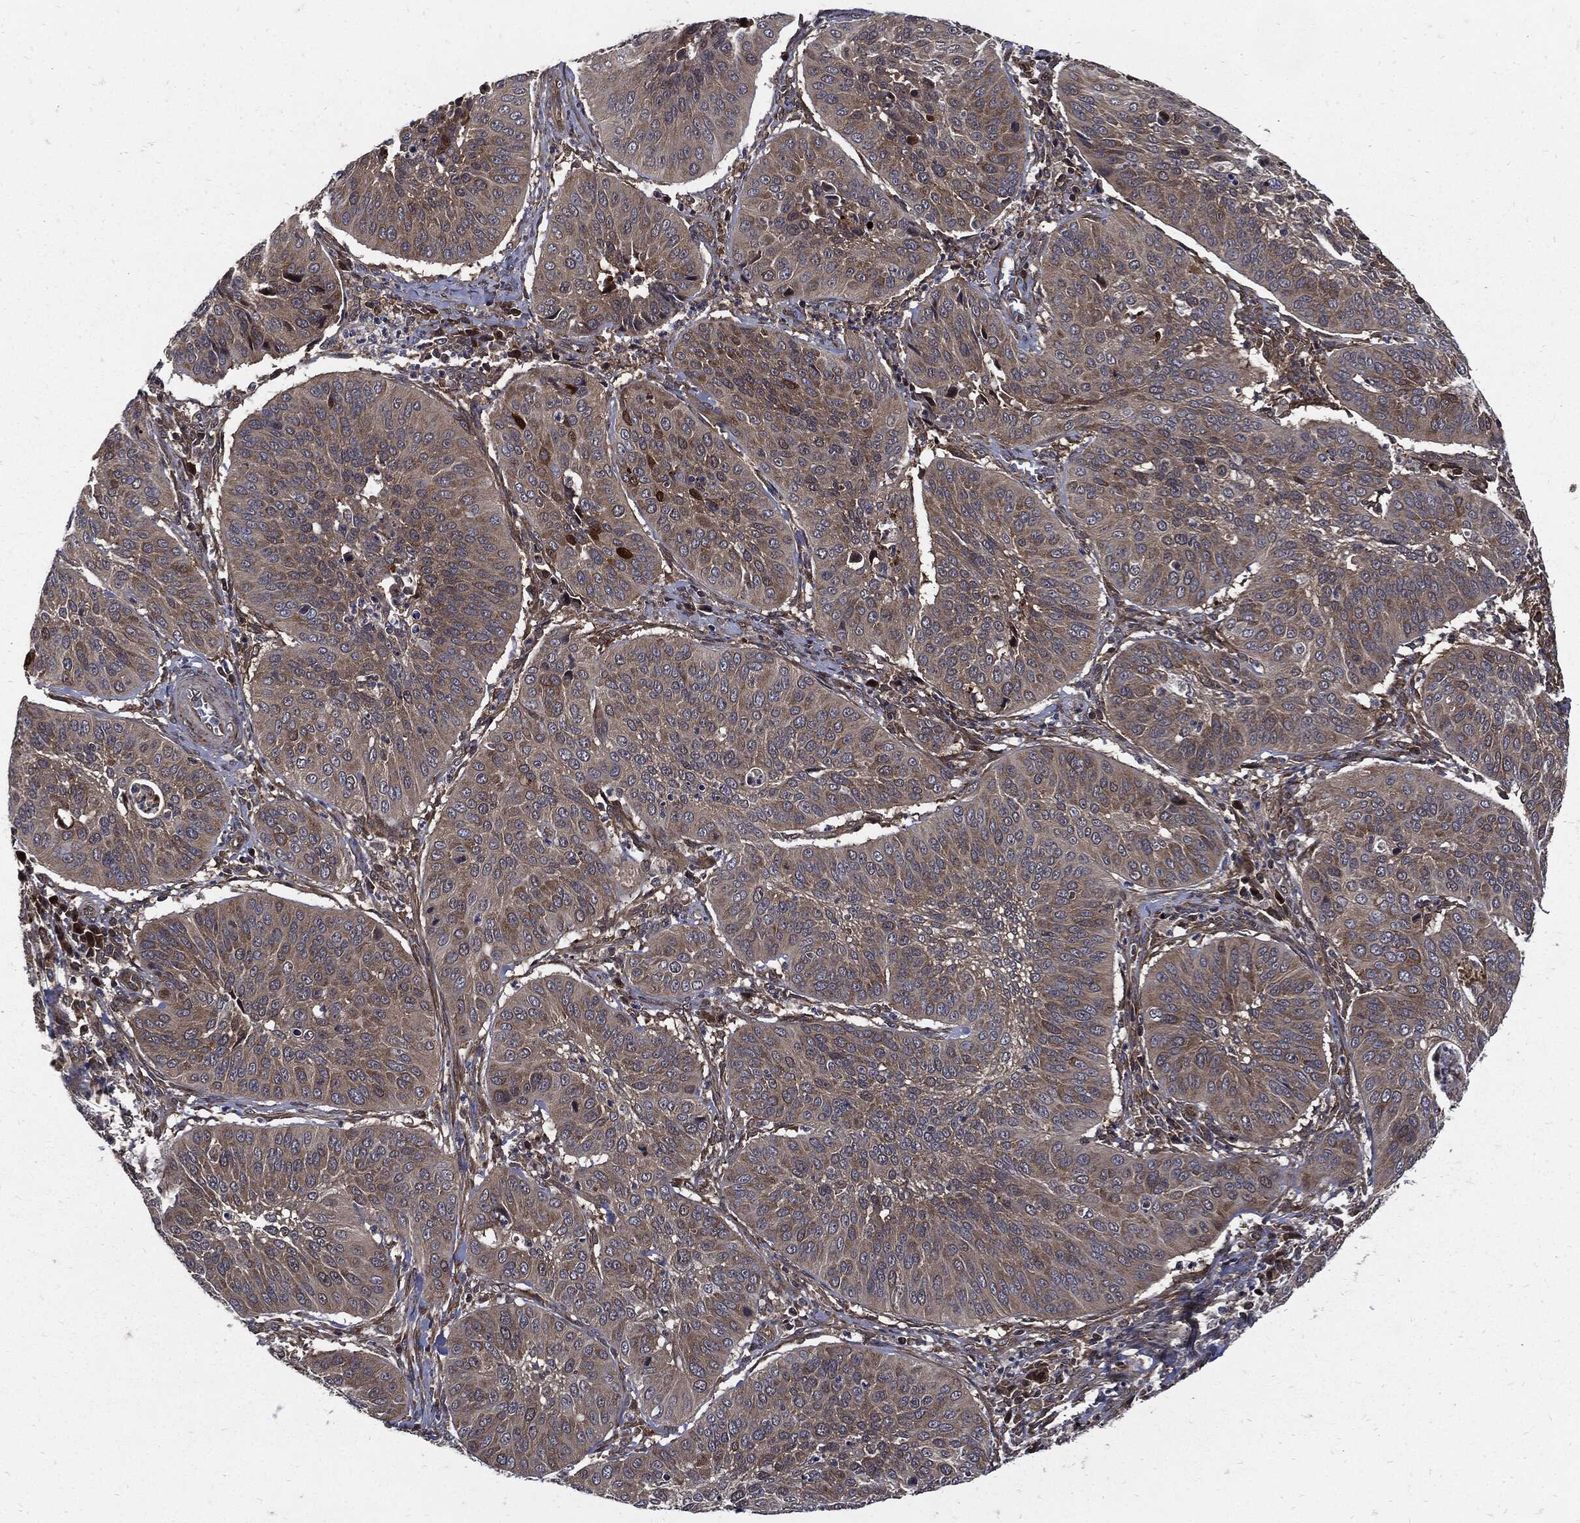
{"staining": {"intensity": "moderate", "quantity": "<25%", "location": "cytoplasmic/membranous"}, "tissue": "cervical cancer", "cell_type": "Tumor cells", "image_type": "cancer", "snomed": [{"axis": "morphology", "description": "Normal tissue, NOS"}, {"axis": "morphology", "description": "Squamous cell carcinoma, NOS"}, {"axis": "topography", "description": "Cervix"}], "caption": "Immunohistochemistry (IHC) (DAB) staining of cervical squamous cell carcinoma displays moderate cytoplasmic/membranous protein expression in approximately <25% of tumor cells. (brown staining indicates protein expression, while blue staining denotes nuclei).", "gene": "CLU", "patient": {"sex": "female", "age": 39}}